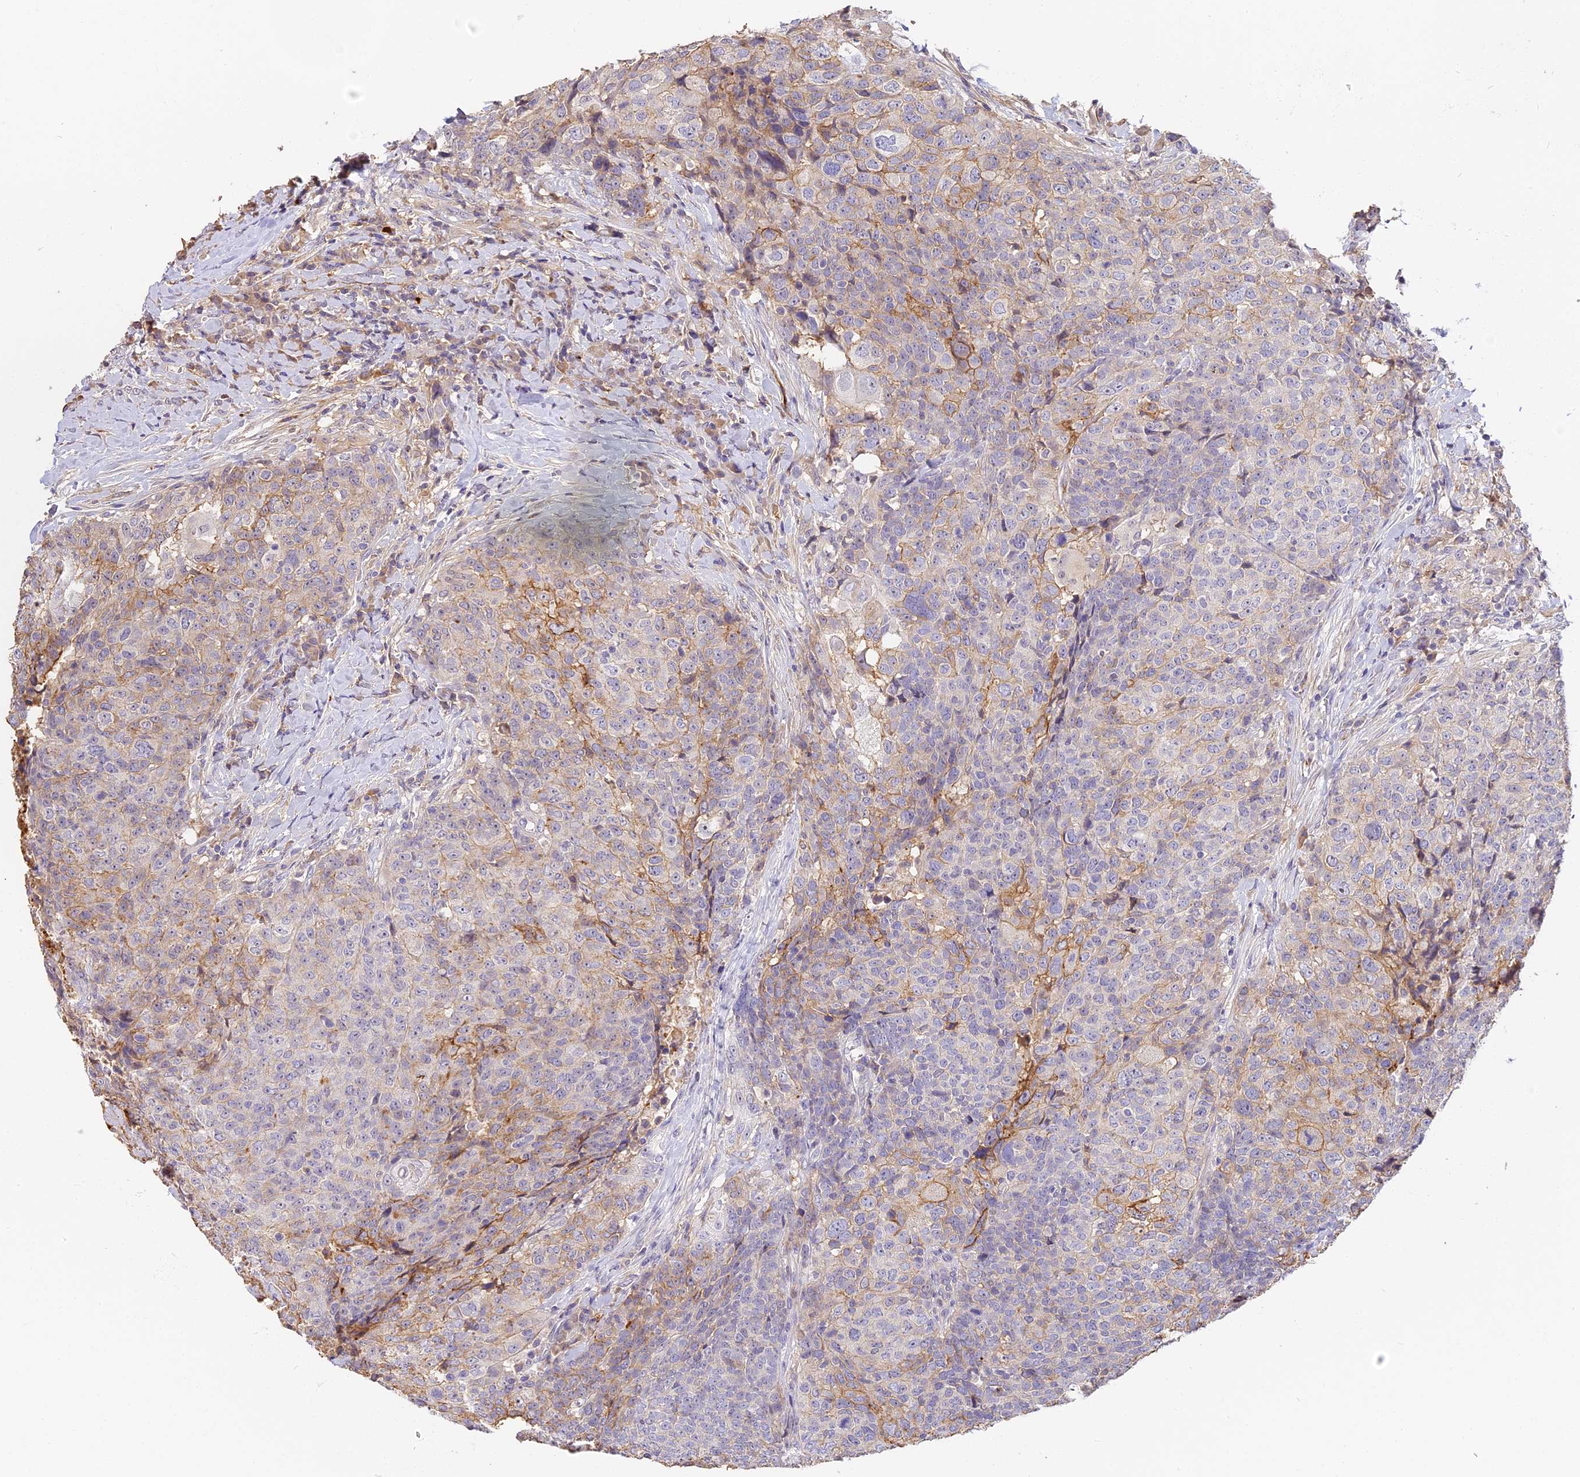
{"staining": {"intensity": "moderate", "quantity": "<25%", "location": "cytoplasmic/membranous"}, "tissue": "head and neck cancer", "cell_type": "Tumor cells", "image_type": "cancer", "snomed": [{"axis": "morphology", "description": "Squamous cell carcinoma, NOS"}, {"axis": "topography", "description": "Head-Neck"}], "caption": "Squamous cell carcinoma (head and neck) stained with immunohistochemistry (IHC) reveals moderate cytoplasmic/membranous expression in approximately <25% of tumor cells.", "gene": "NOD2", "patient": {"sex": "male", "age": 66}}